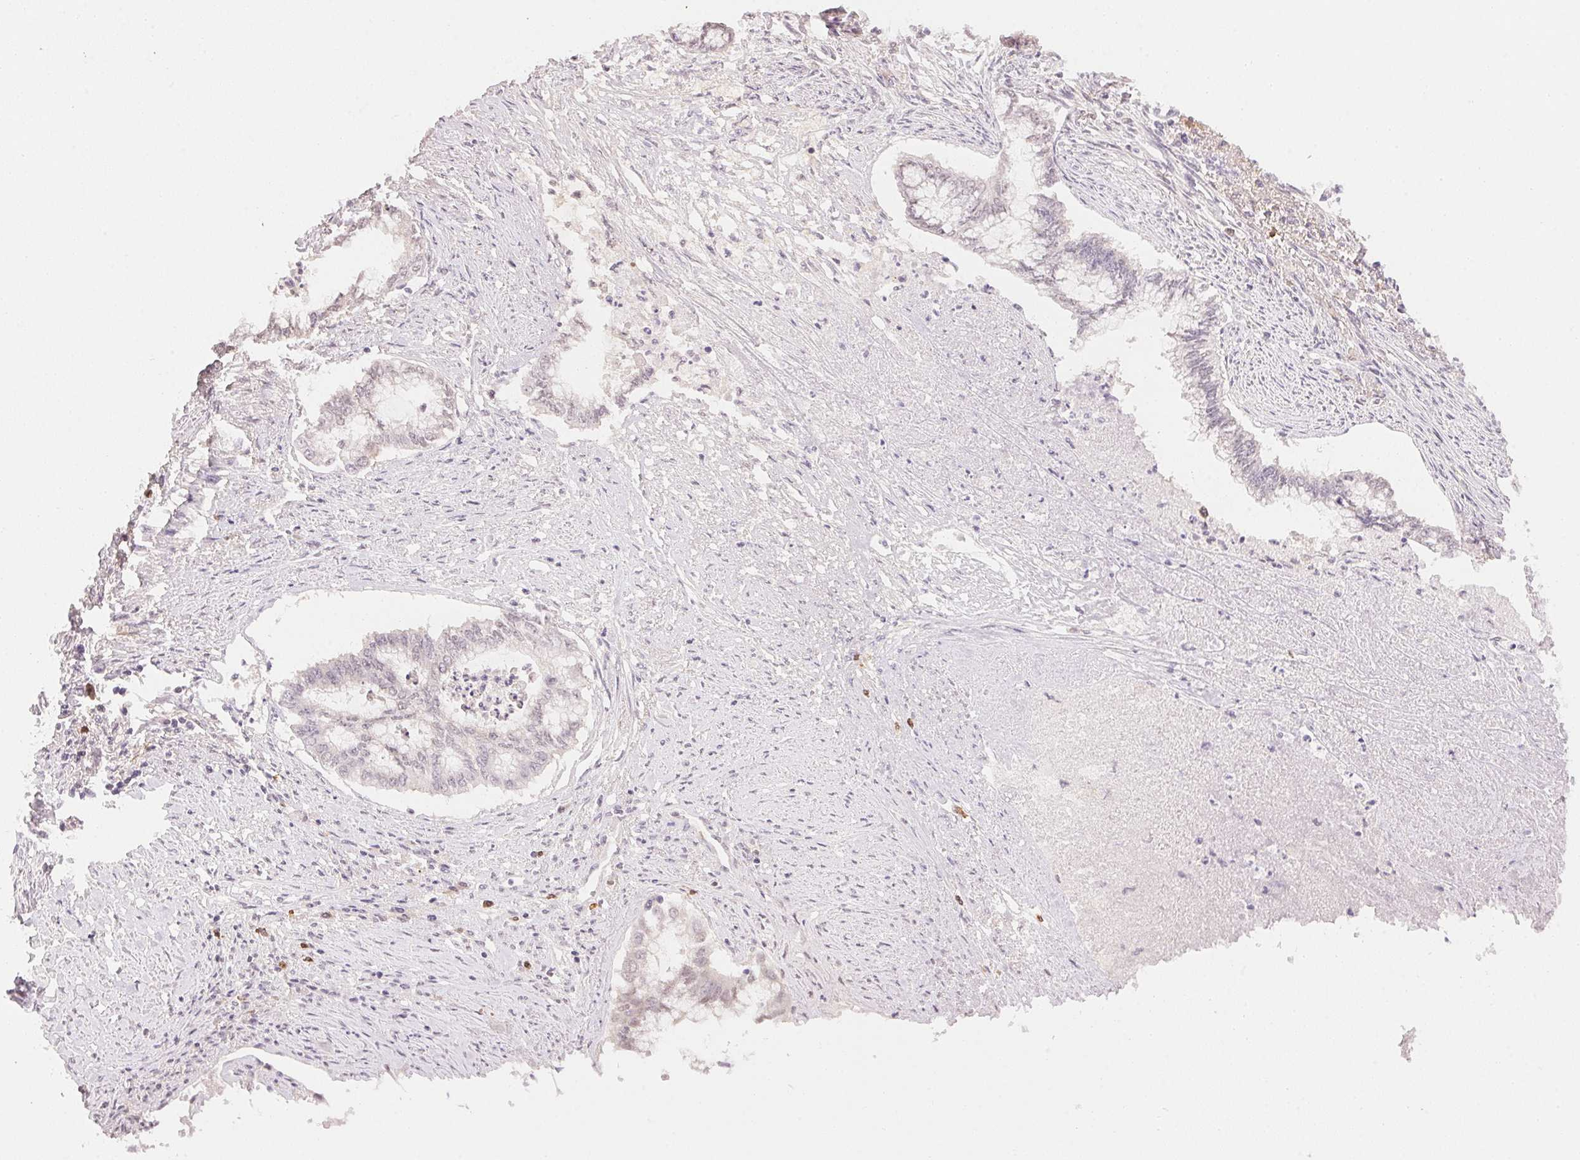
{"staining": {"intensity": "weak", "quantity": "<25%", "location": "cytoplasmic/membranous"}, "tissue": "endometrial cancer", "cell_type": "Tumor cells", "image_type": "cancer", "snomed": [{"axis": "morphology", "description": "Adenocarcinoma, NOS"}, {"axis": "topography", "description": "Endometrium"}], "caption": "Protein analysis of endometrial cancer exhibits no significant staining in tumor cells.", "gene": "FNDC4", "patient": {"sex": "female", "age": 79}}